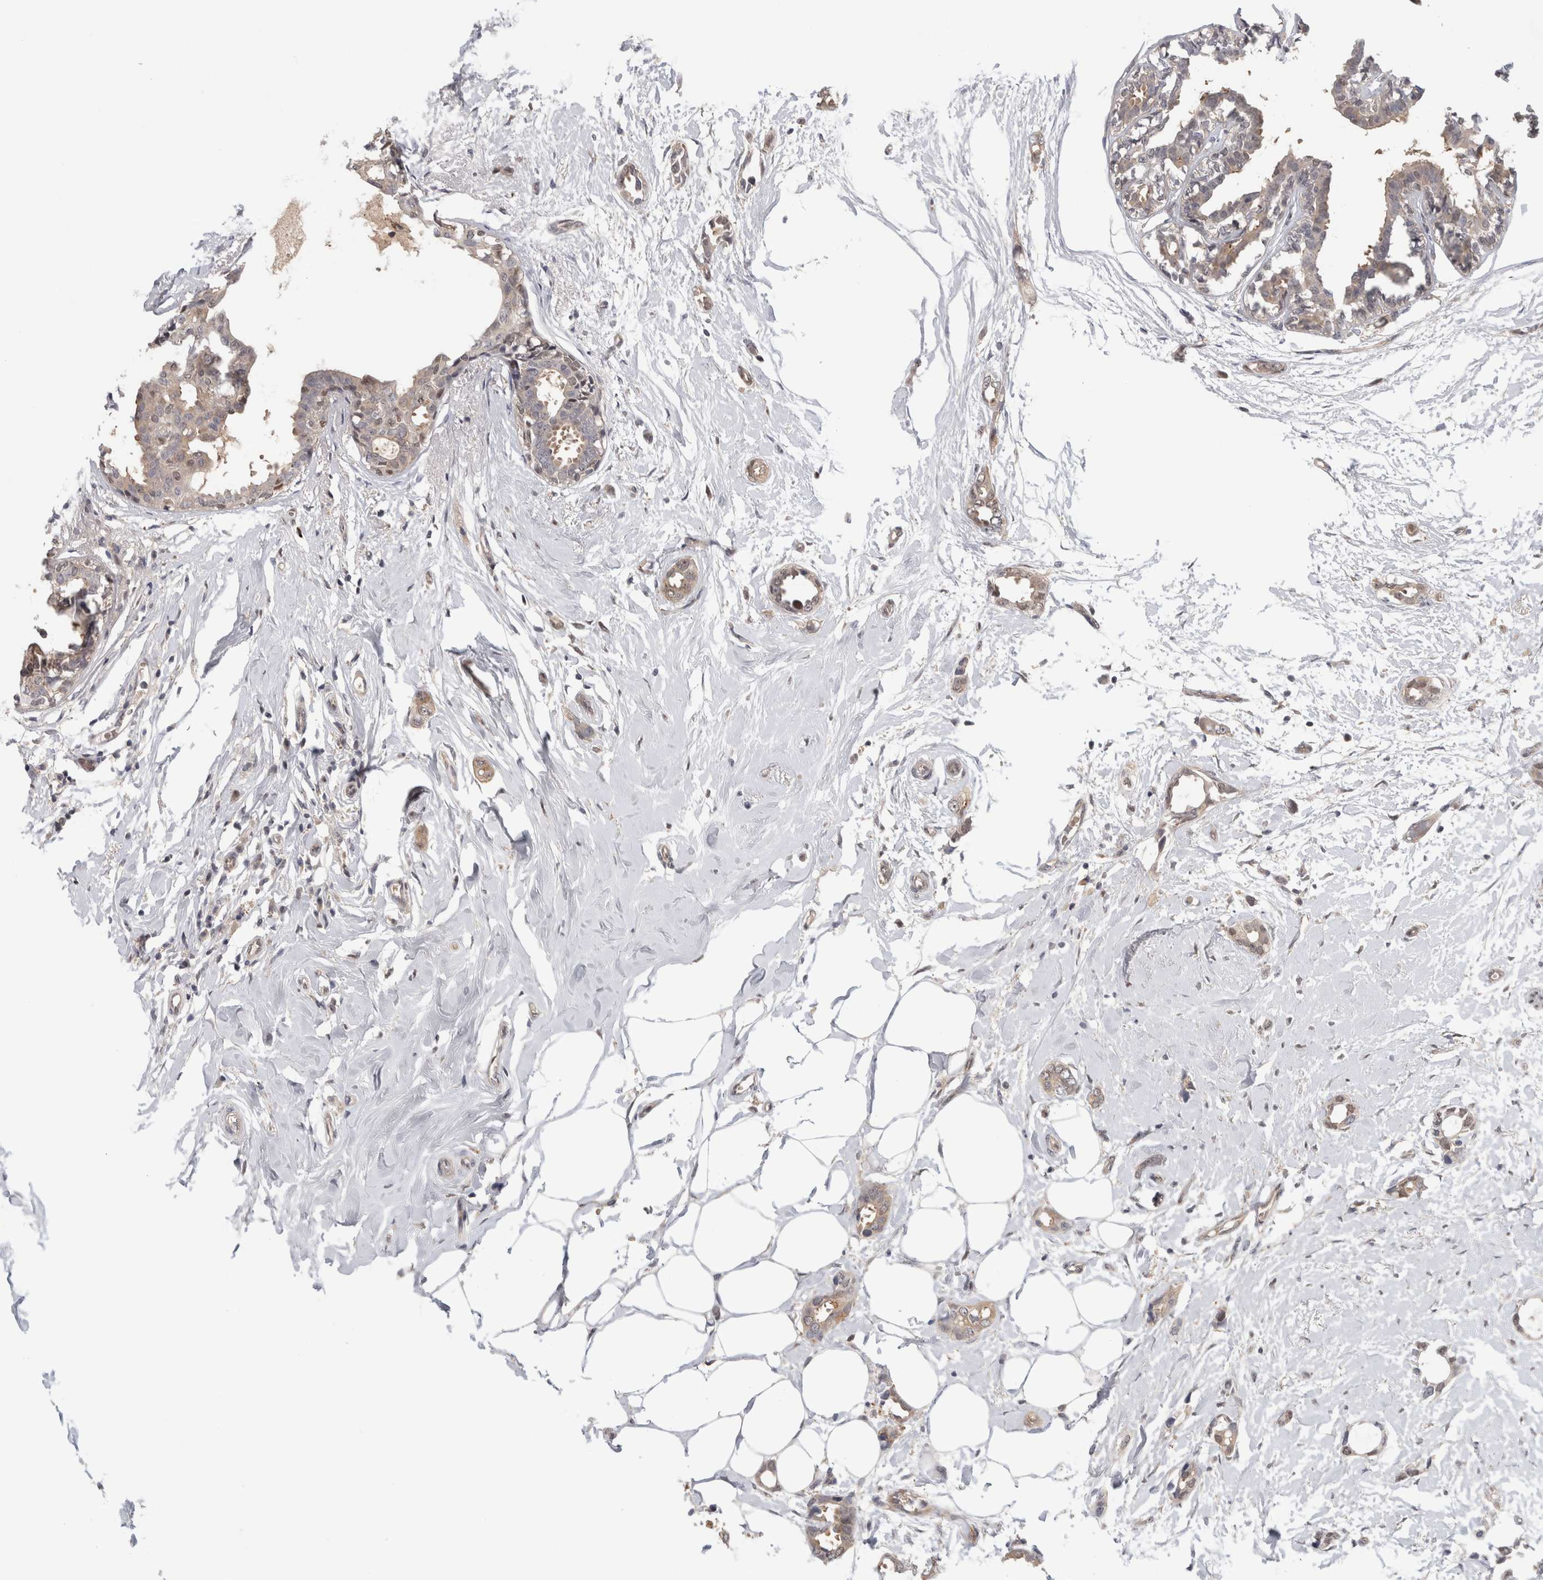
{"staining": {"intensity": "weak", "quantity": "25%-75%", "location": "cytoplasmic/membranous"}, "tissue": "breast cancer", "cell_type": "Tumor cells", "image_type": "cancer", "snomed": [{"axis": "morphology", "description": "Duct carcinoma"}, {"axis": "topography", "description": "Breast"}], "caption": "Immunohistochemistry of breast intraductal carcinoma displays low levels of weak cytoplasmic/membranous positivity in about 25%-75% of tumor cells. (Stains: DAB in brown, nuclei in blue, Microscopy: brightfield microscopy at high magnification).", "gene": "PIGP", "patient": {"sex": "female", "age": 55}}